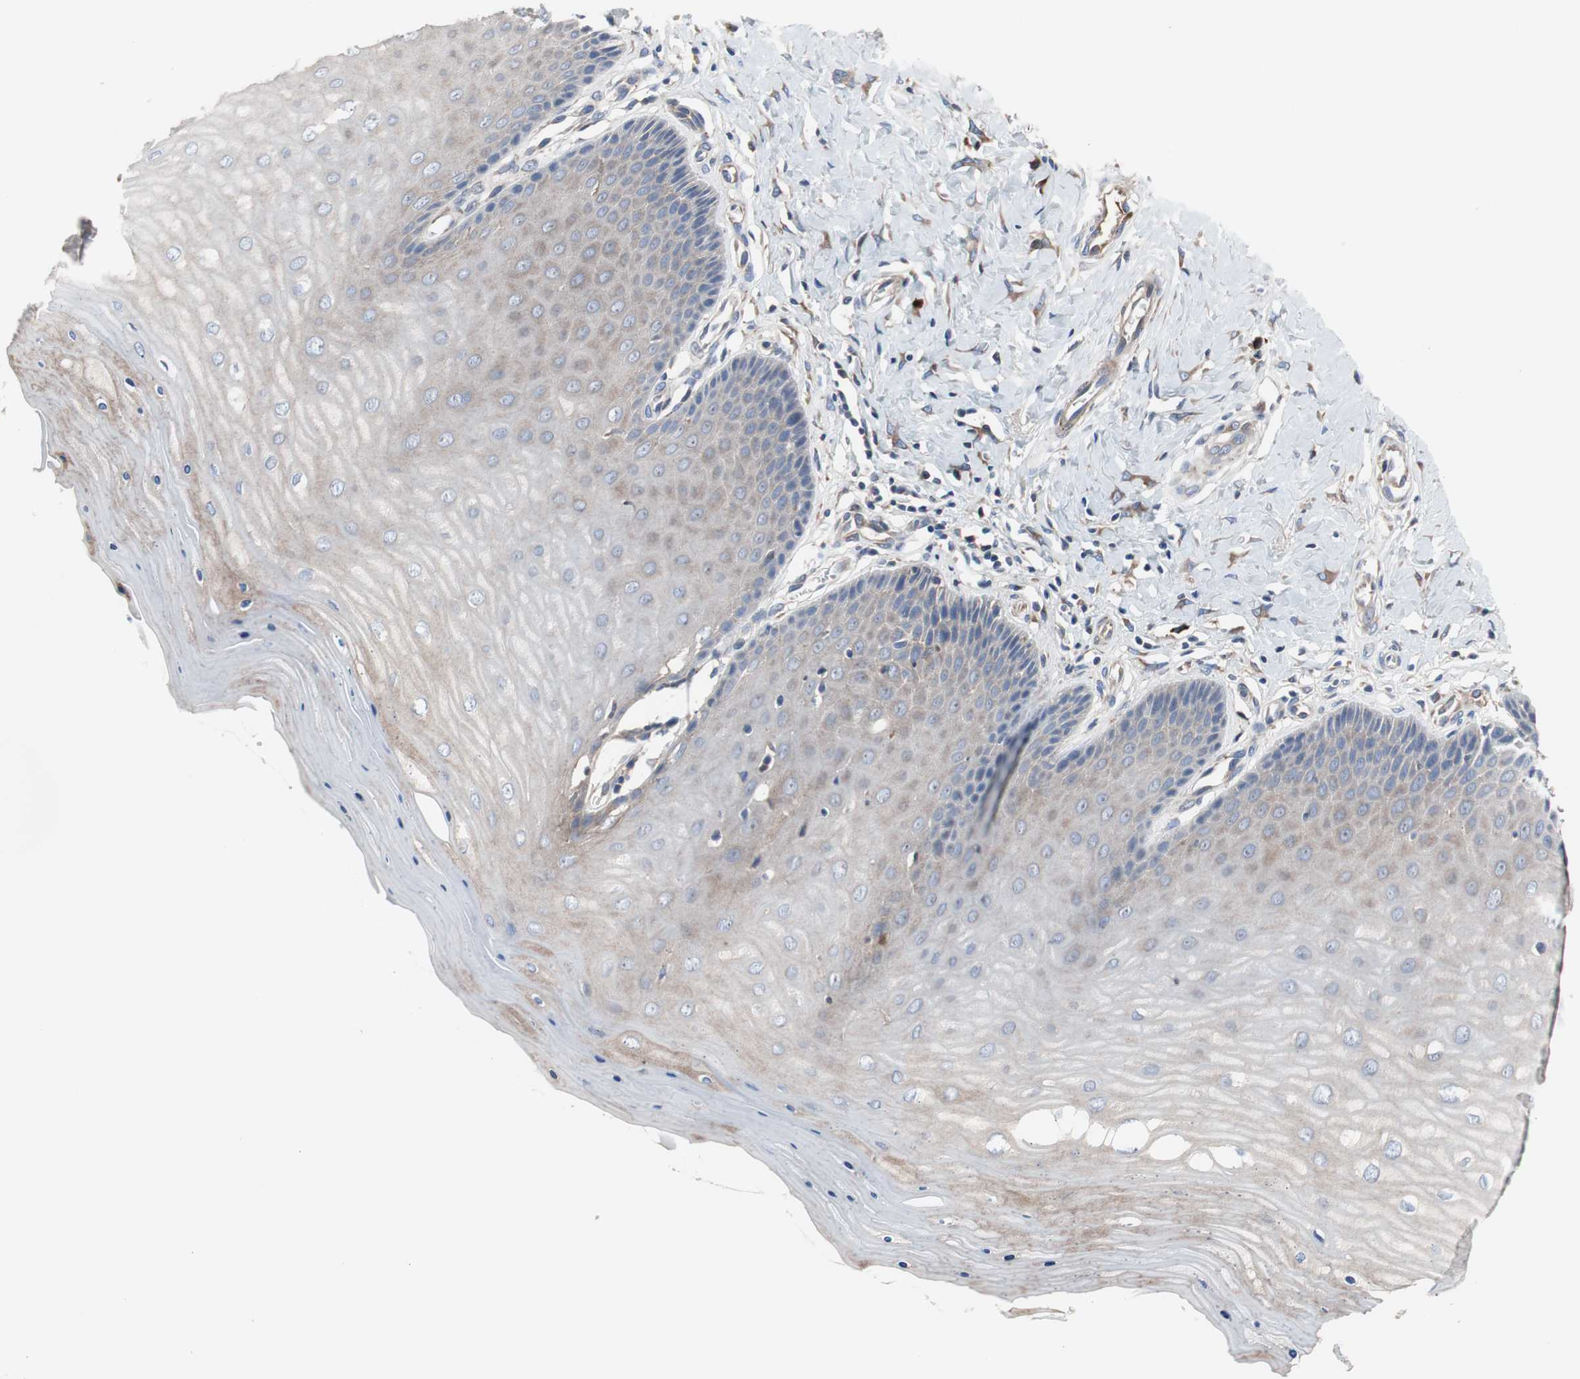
{"staining": {"intensity": "weak", "quantity": ">75%", "location": "cytoplasmic/membranous"}, "tissue": "cervix", "cell_type": "Glandular cells", "image_type": "normal", "snomed": [{"axis": "morphology", "description": "Normal tissue, NOS"}, {"axis": "topography", "description": "Cervix"}], "caption": "The photomicrograph reveals a brown stain indicating the presence of a protein in the cytoplasmic/membranous of glandular cells in cervix. (Brightfield microscopy of DAB IHC at high magnification).", "gene": "KANSL1", "patient": {"sex": "female", "age": 55}}